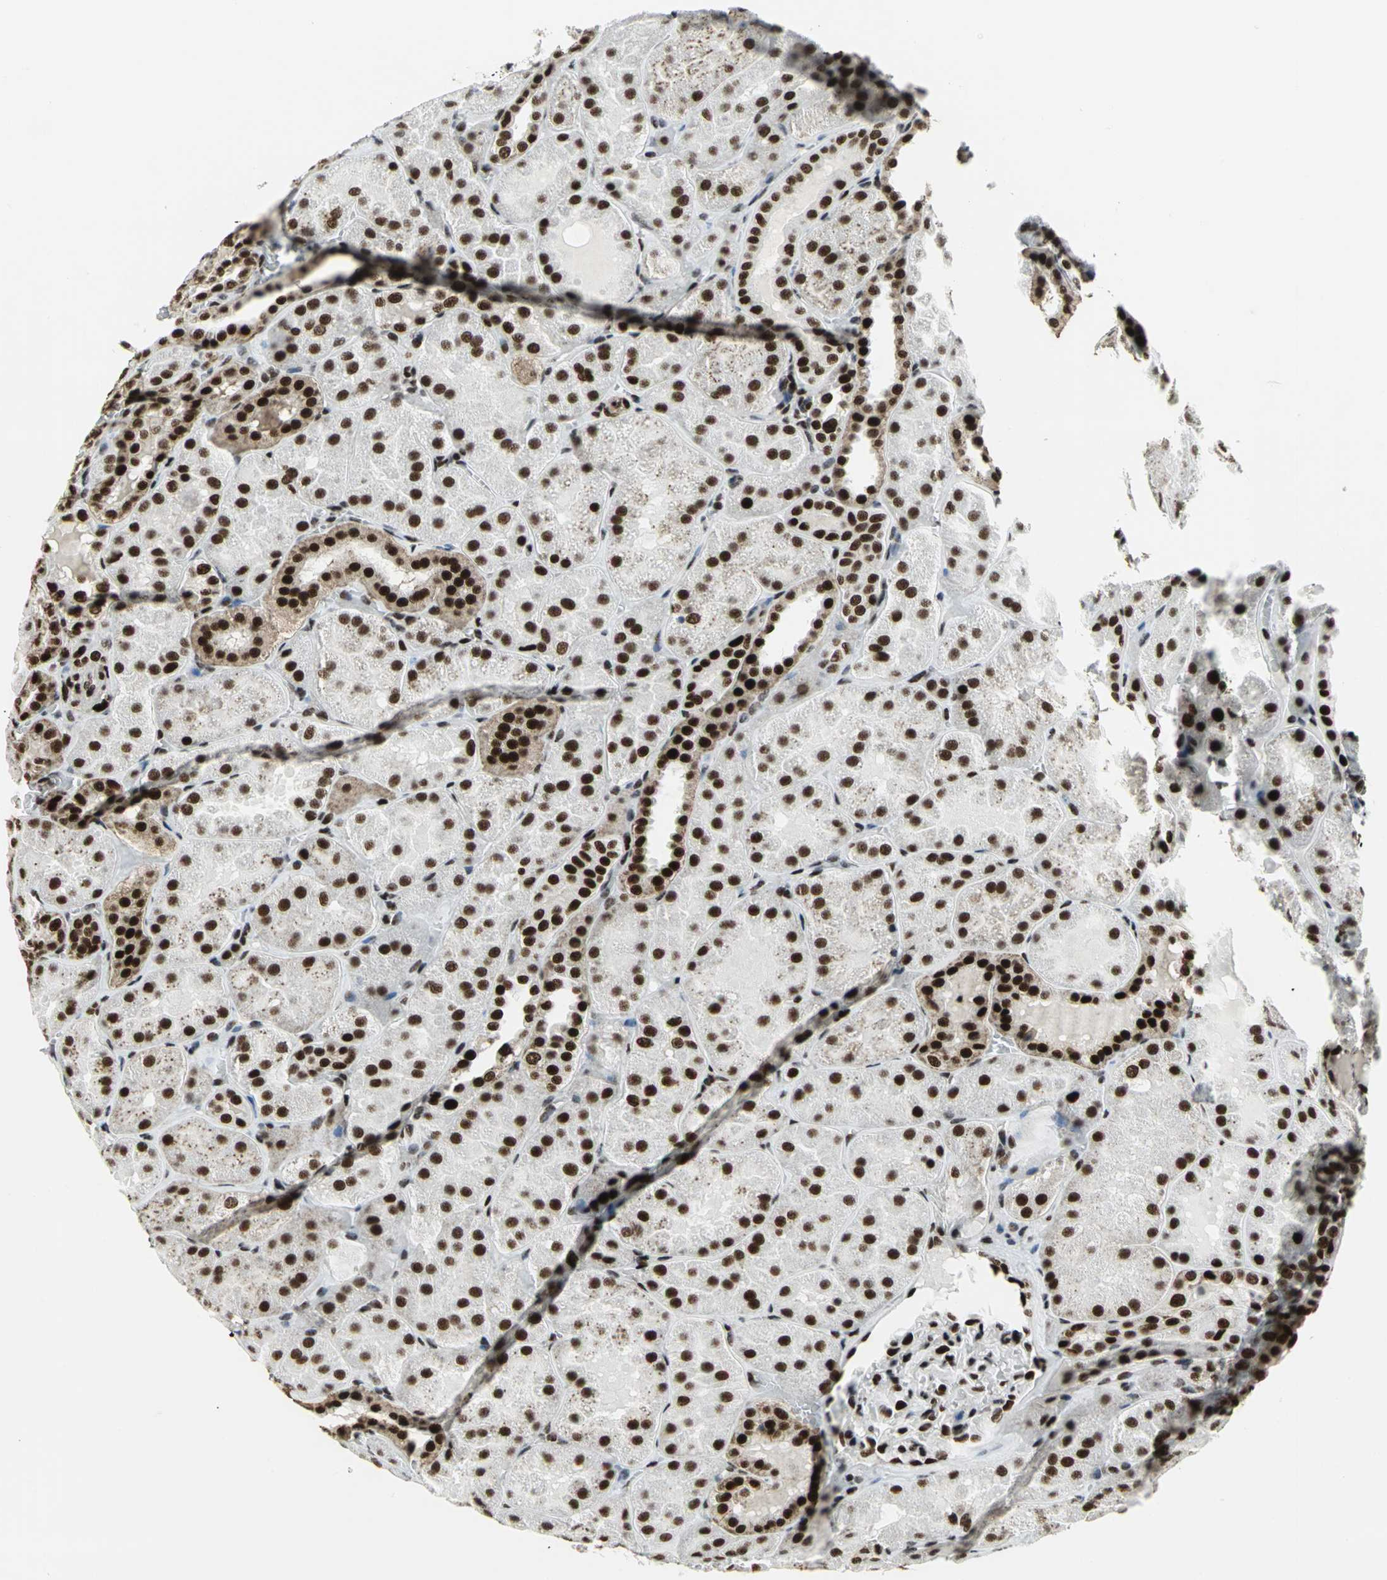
{"staining": {"intensity": "strong", "quantity": ">75%", "location": "nuclear"}, "tissue": "kidney", "cell_type": "Cells in glomeruli", "image_type": "normal", "snomed": [{"axis": "morphology", "description": "Normal tissue, NOS"}, {"axis": "topography", "description": "Kidney"}], "caption": "Strong nuclear expression is present in approximately >75% of cells in glomeruli in benign kidney. (brown staining indicates protein expression, while blue staining denotes nuclei).", "gene": "SMARCA4", "patient": {"sex": "male", "age": 28}}